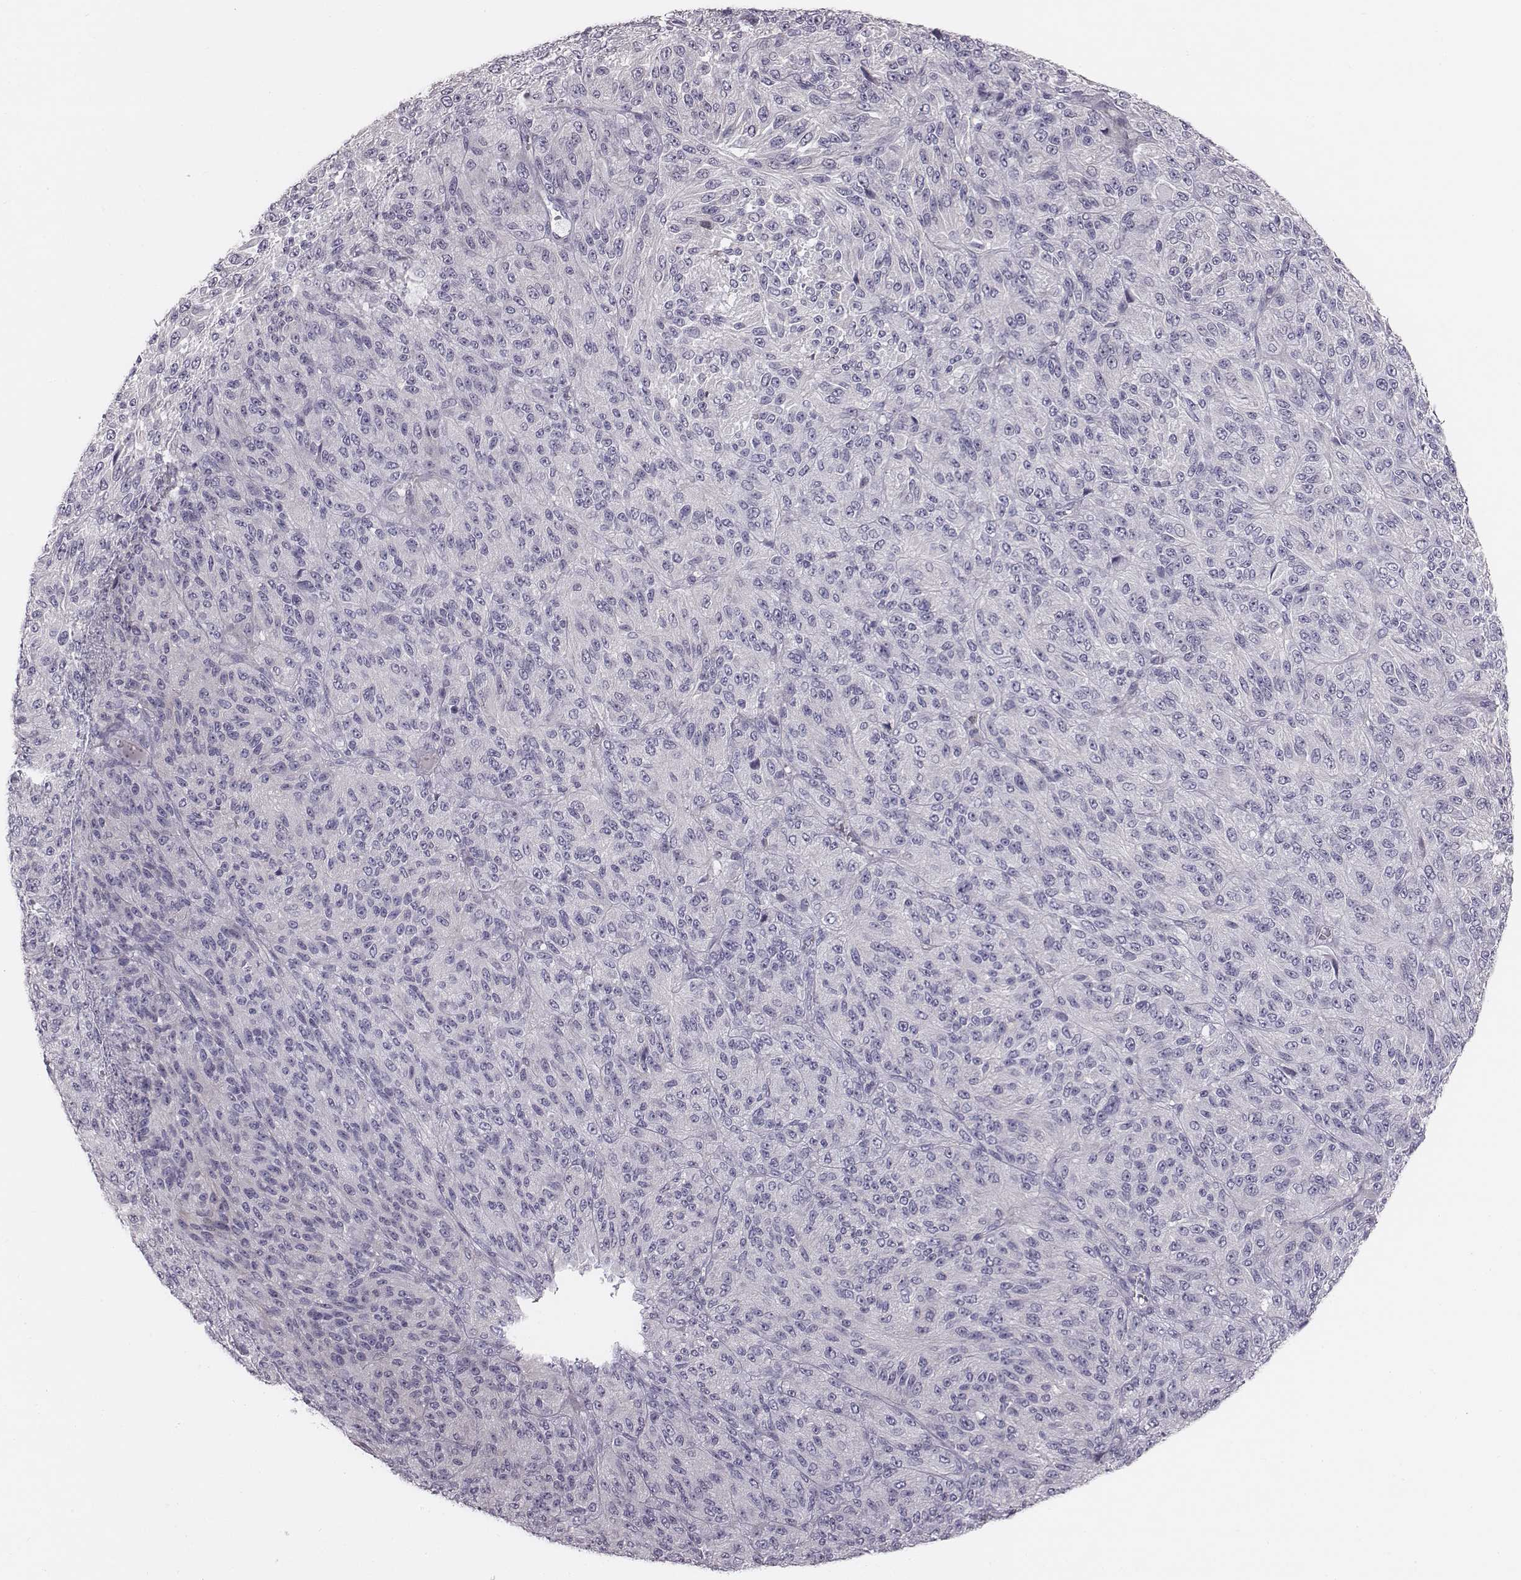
{"staining": {"intensity": "negative", "quantity": "none", "location": "none"}, "tissue": "melanoma", "cell_type": "Tumor cells", "image_type": "cancer", "snomed": [{"axis": "morphology", "description": "Malignant melanoma, Metastatic site"}, {"axis": "topography", "description": "Brain"}], "caption": "Immunohistochemistry (IHC) image of human melanoma stained for a protein (brown), which displays no staining in tumor cells.", "gene": "CACNG4", "patient": {"sex": "female", "age": 56}}